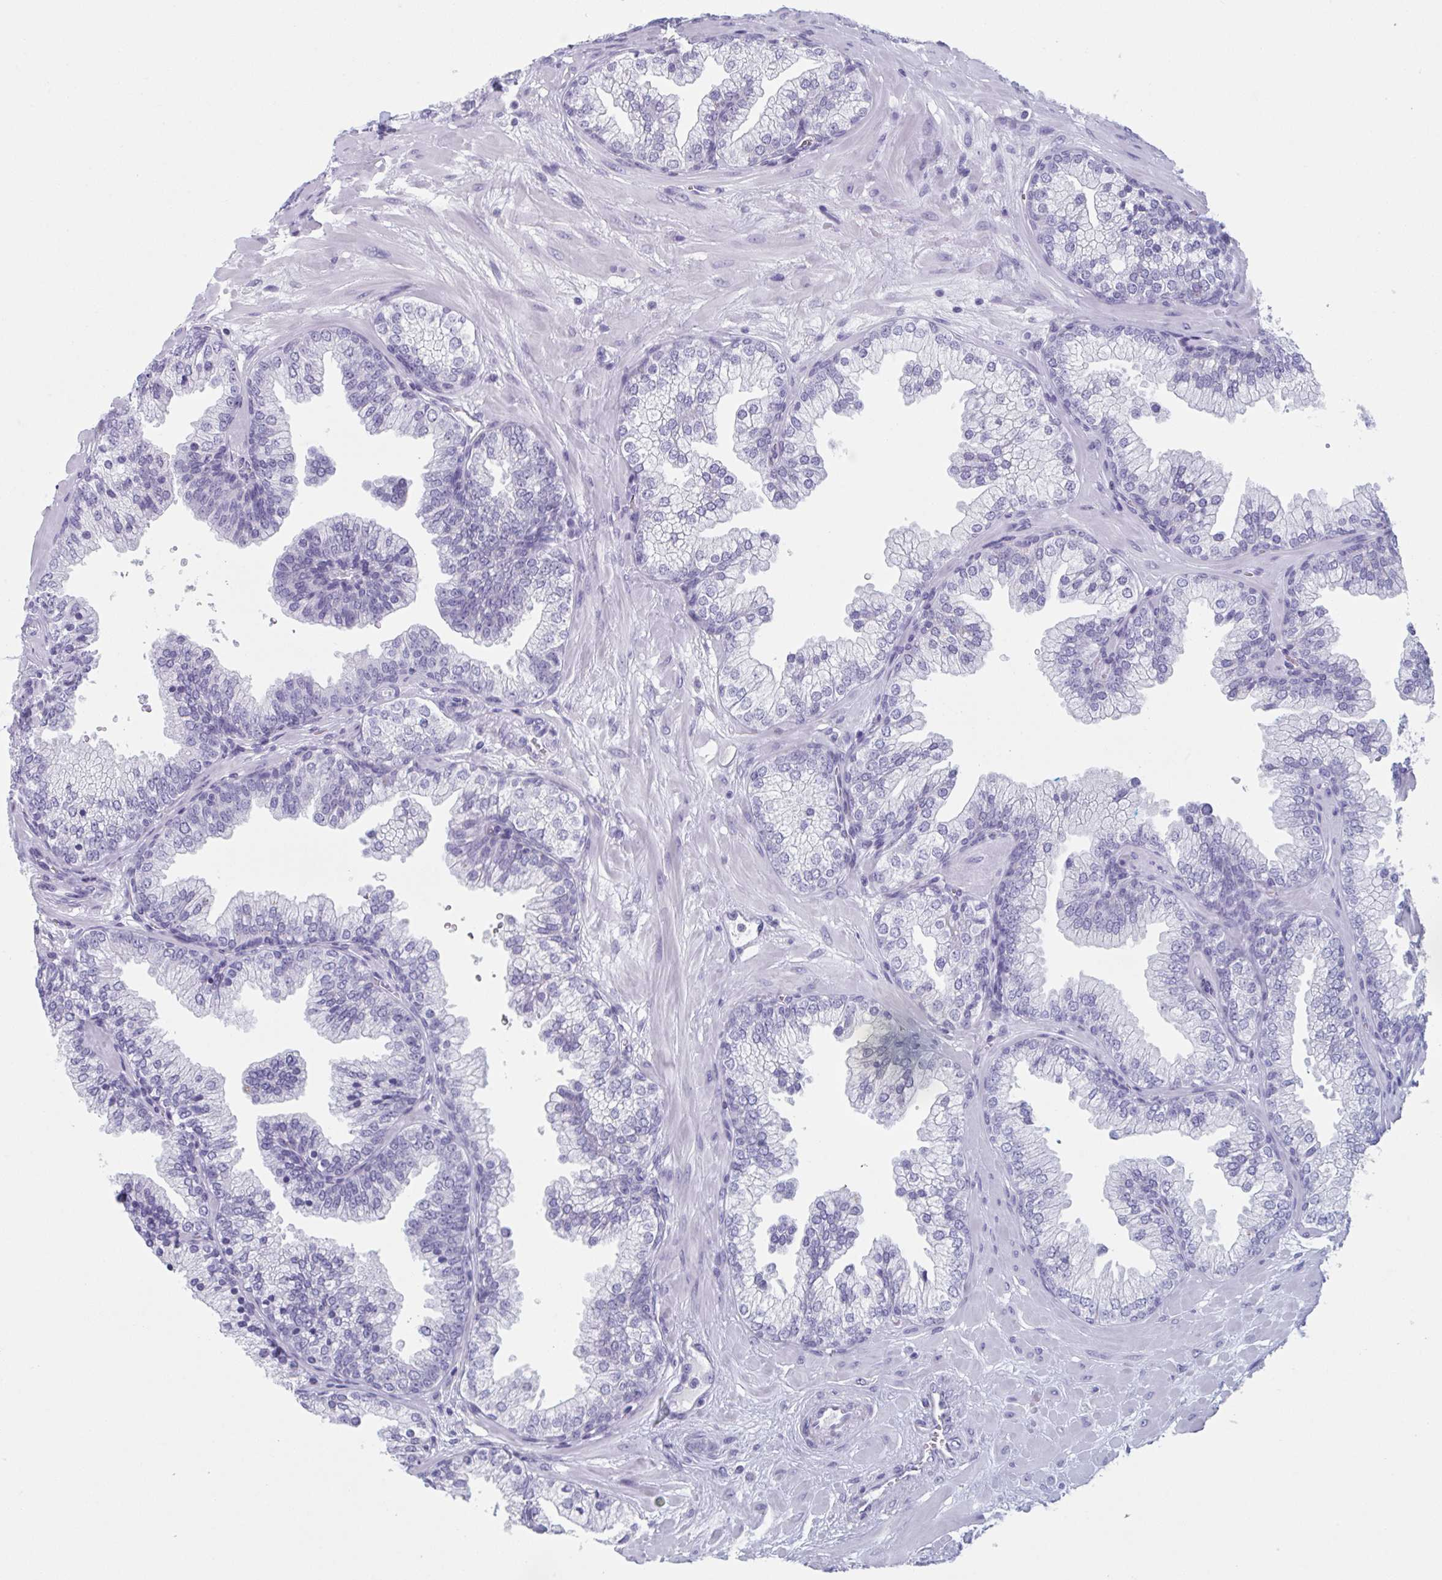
{"staining": {"intensity": "negative", "quantity": "none", "location": "none"}, "tissue": "prostate", "cell_type": "Glandular cells", "image_type": "normal", "snomed": [{"axis": "morphology", "description": "Normal tissue, NOS"}, {"axis": "topography", "description": "Prostate"}, {"axis": "topography", "description": "Peripheral nerve tissue"}], "caption": "Immunohistochemistry (IHC) of unremarkable prostate reveals no positivity in glandular cells. (DAB immunohistochemistry (IHC) visualized using brightfield microscopy, high magnification).", "gene": "HSD11B2", "patient": {"sex": "male", "age": 61}}